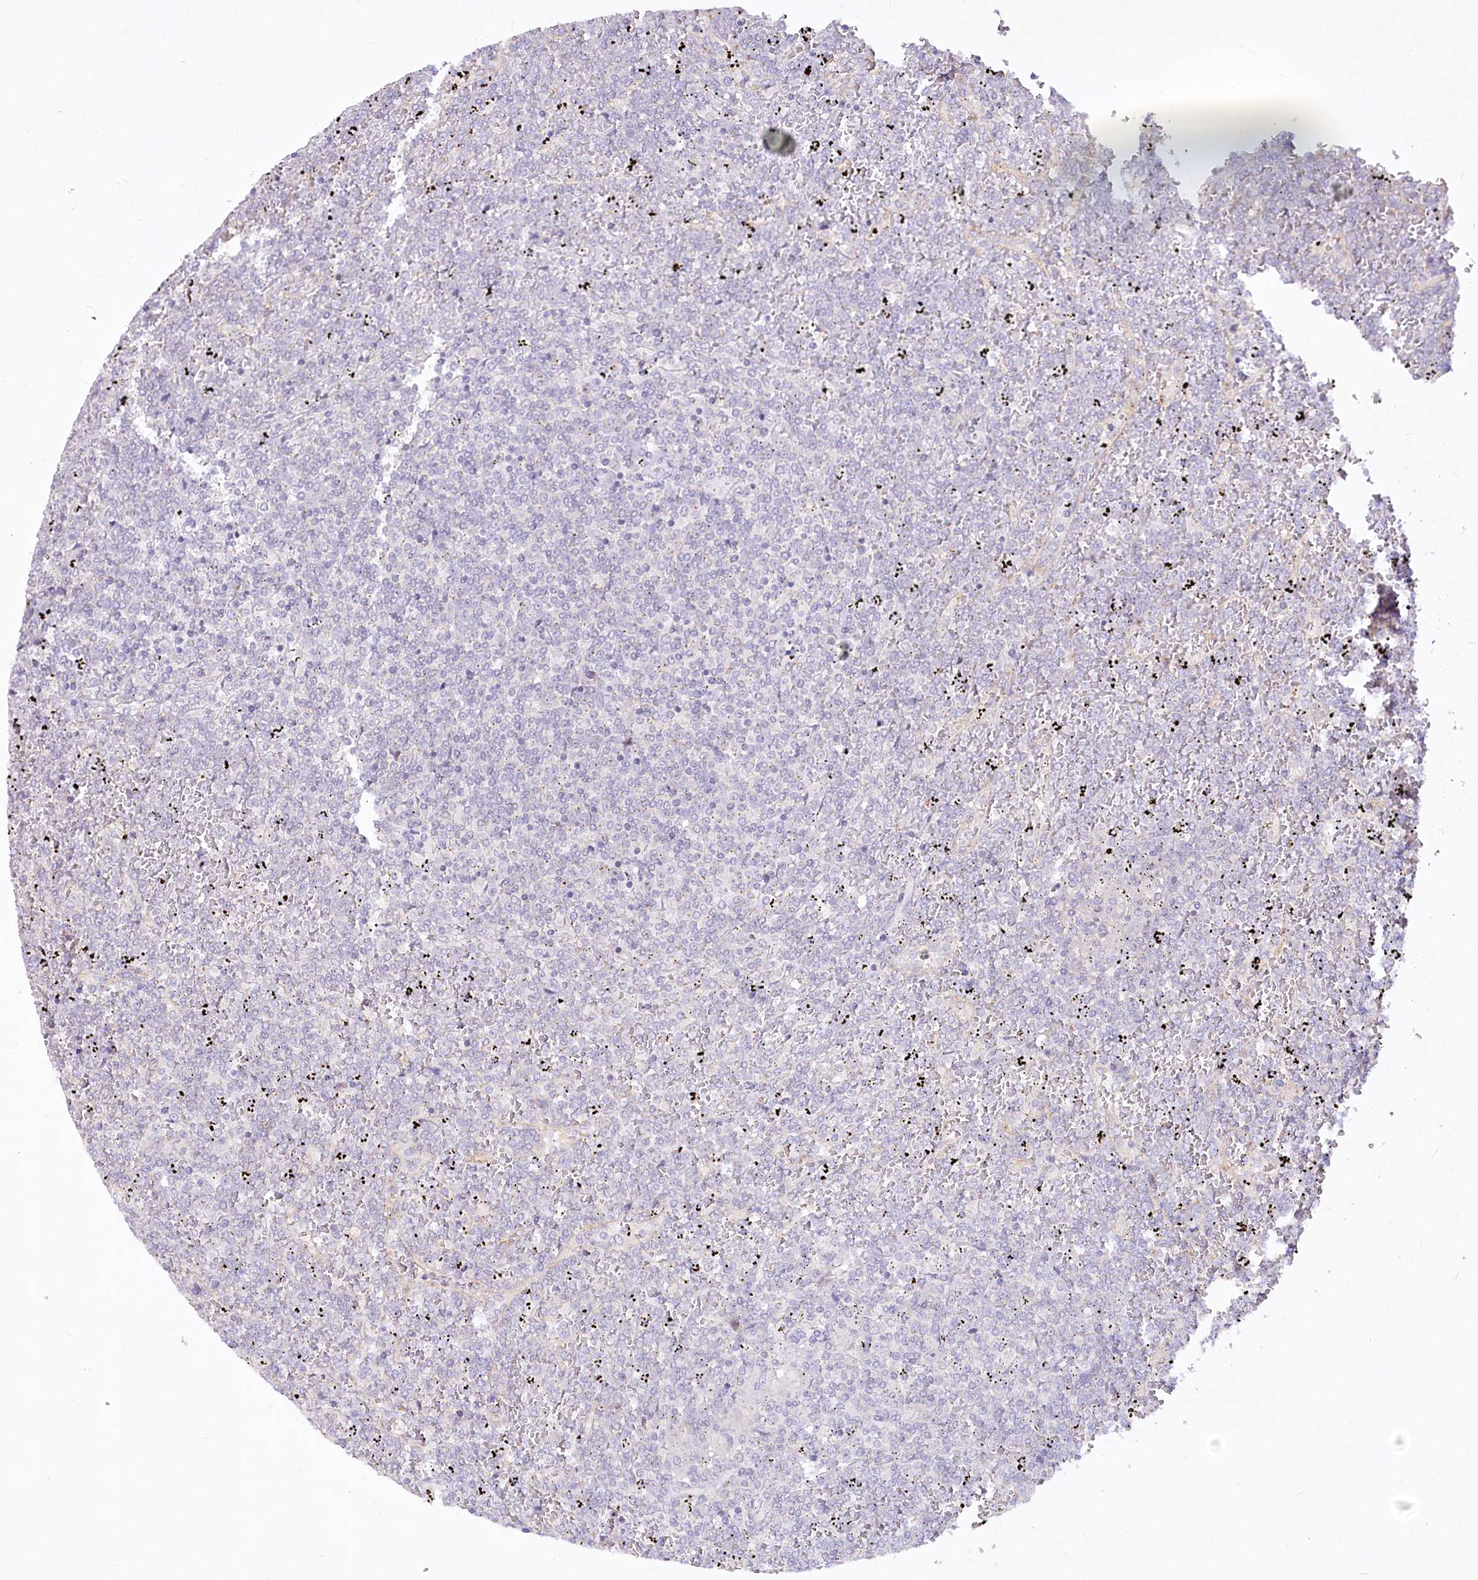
{"staining": {"intensity": "negative", "quantity": "none", "location": "none"}, "tissue": "lymphoma", "cell_type": "Tumor cells", "image_type": "cancer", "snomed": [{"axis": "morphology", "description": "Malignant lymphoma, non-Hodgkin's type, Low grade"}, {"axis": "topography", "description": "Spleen"}], "caption": "An immunohistochemistry (IHC) micrograph of malignant lymphoma, non-Hodgkin's type (low-grade) is shown. There is no staining in tumor cells of malignant lymphoma, non-Hodgkin's type (low-grade).", "gene": "EFHC2", "patient": {"sex": "female", "age": 19}}